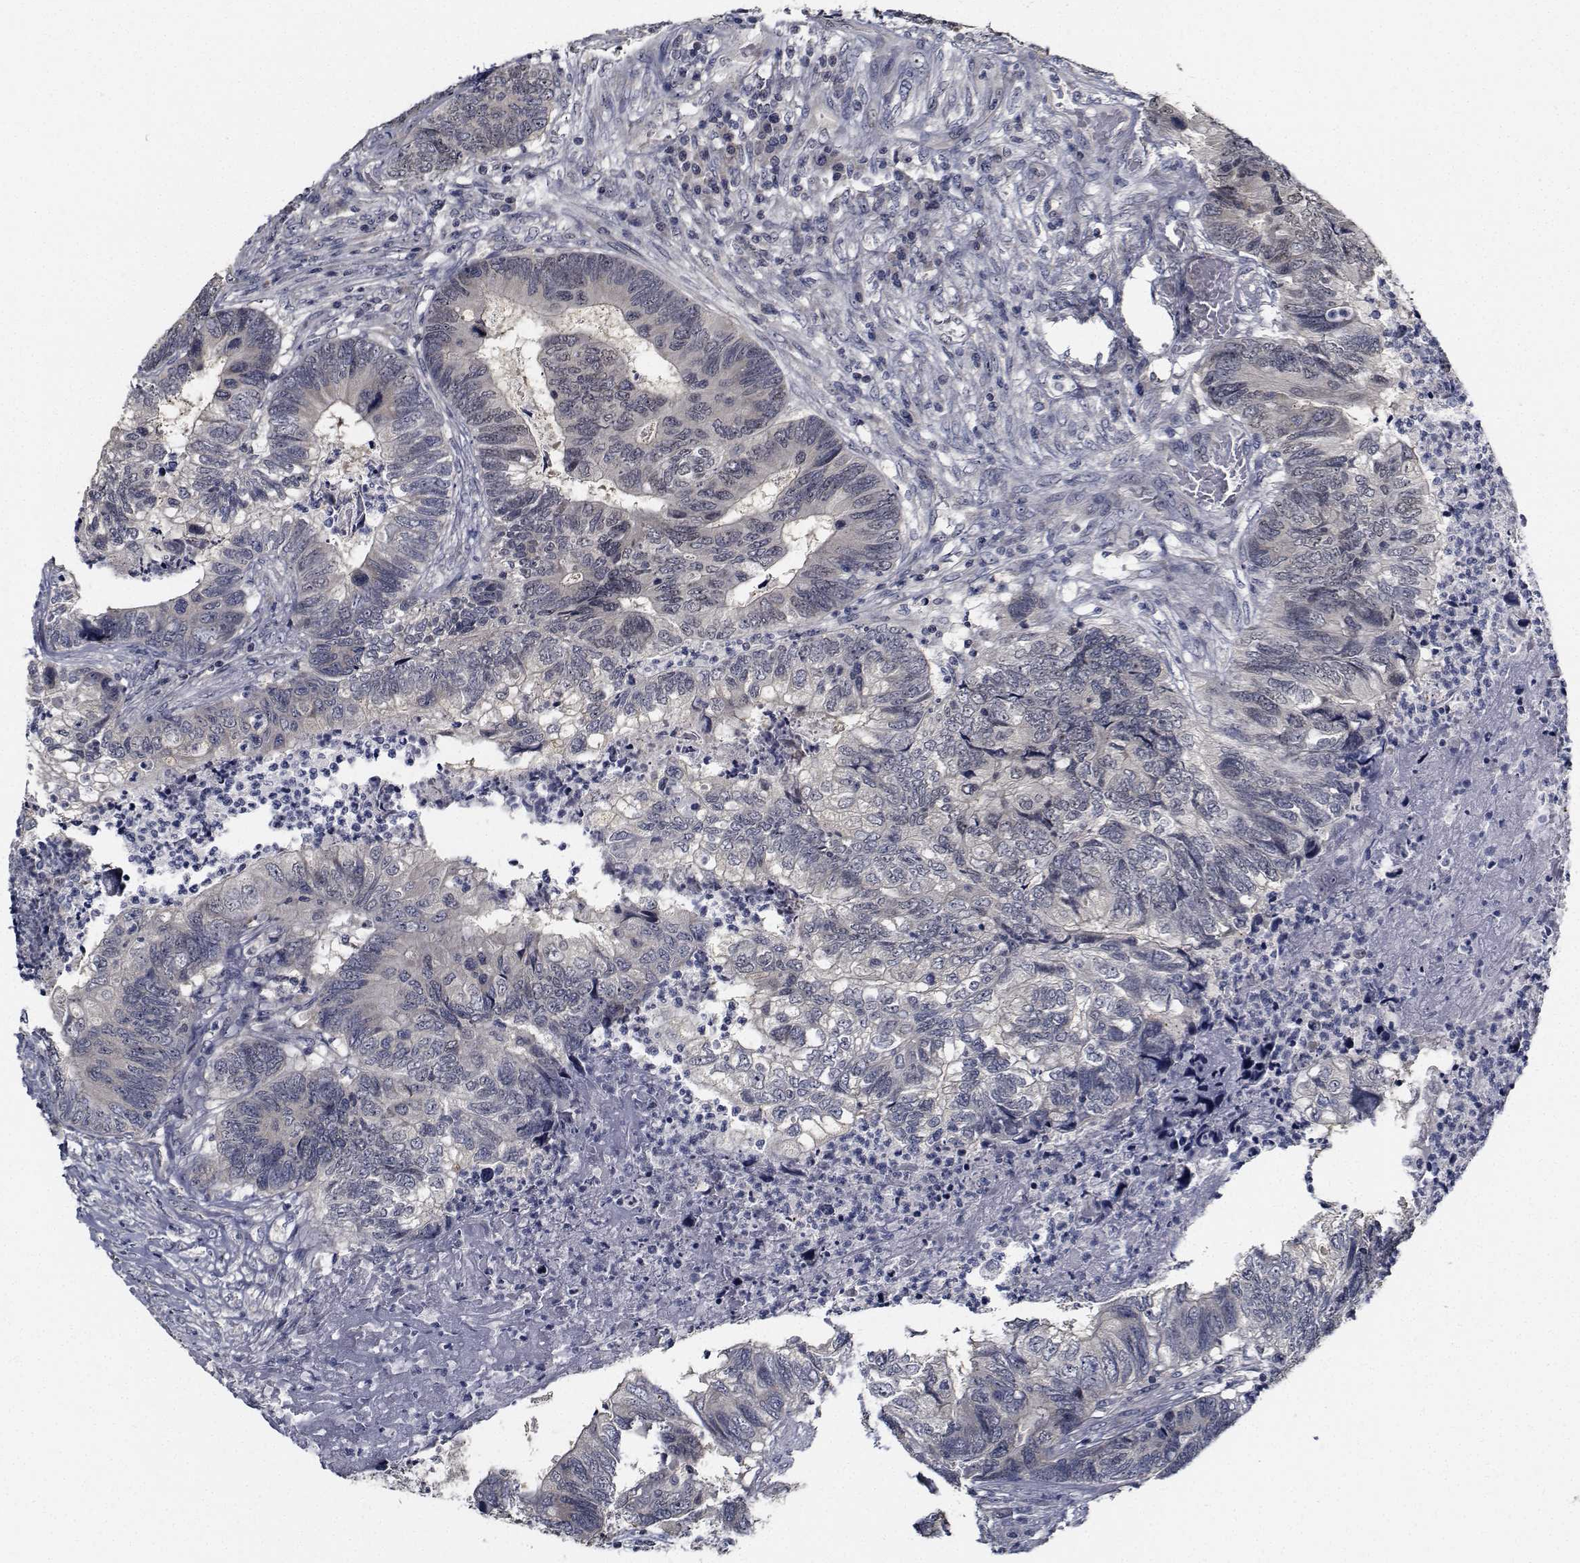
{"staining": {"intensity": "negative", "quantity": "none", "location": "none"}, "tissue": "colorectal cancer", "cell_type": "Tumor cells", "image_type": "cancer", "snomed": [{"axis": "morphology", "description": "Adenocarcinoma, NOS"}, {"axis": "topography", "description": "Colon"}], "caption": "Human colorectal cancer stained for a protein using IHC demonstrates no staining in tumor cells.", "gene": "NVL", "patient": {"sex": "female", "age": 67}}